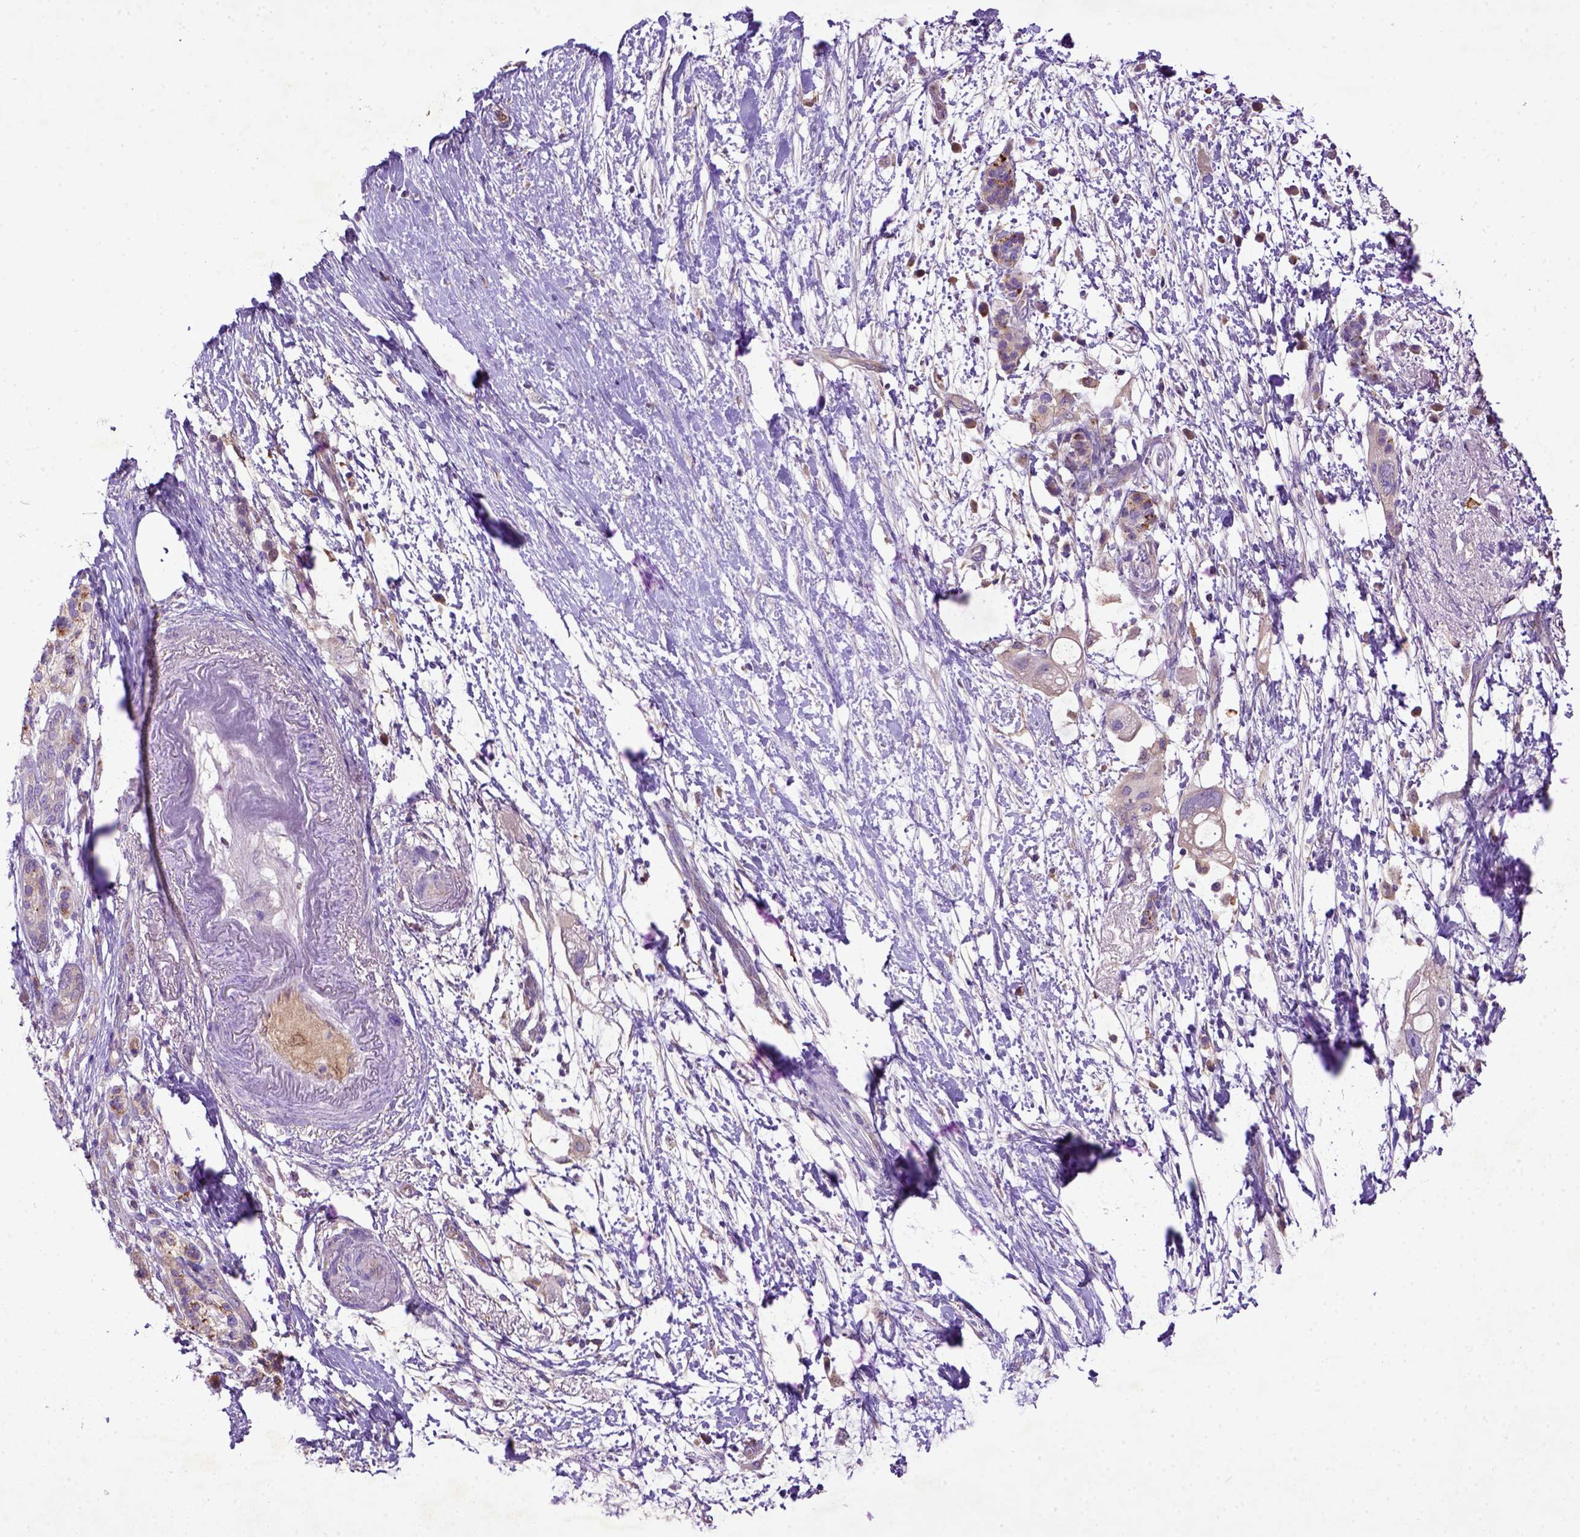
{"staining": {"intensity": "weak", "quantity": ">75%", "location": "cytoplasmic/membranous"}, "tissue": "pancreatic cancer", "cell_type": "Tumor cells", "image_type": "cancer", "snomed": [{"axis": "morphology", "description": "Adenocarcinoma, NOS"}, {"axis": "topography", "description": "Pancreas"}], "caption": "Immunohistochemistry (IHC) staining of pancreatic adenocarcinoma, which displays low levels of weak cytoplasmic/membranous staining in about >75% of tumor cells indicating weak cytoplasmic/membranous protein positivity. The staining was performed using DAB (3,3'-diaminobenzidine) (brown) for protein detection and nuclei were counterstained in hematoxylin (blue).", "gene": "DEPDC1B", "patient": {"sex": "female", "age": 72}}